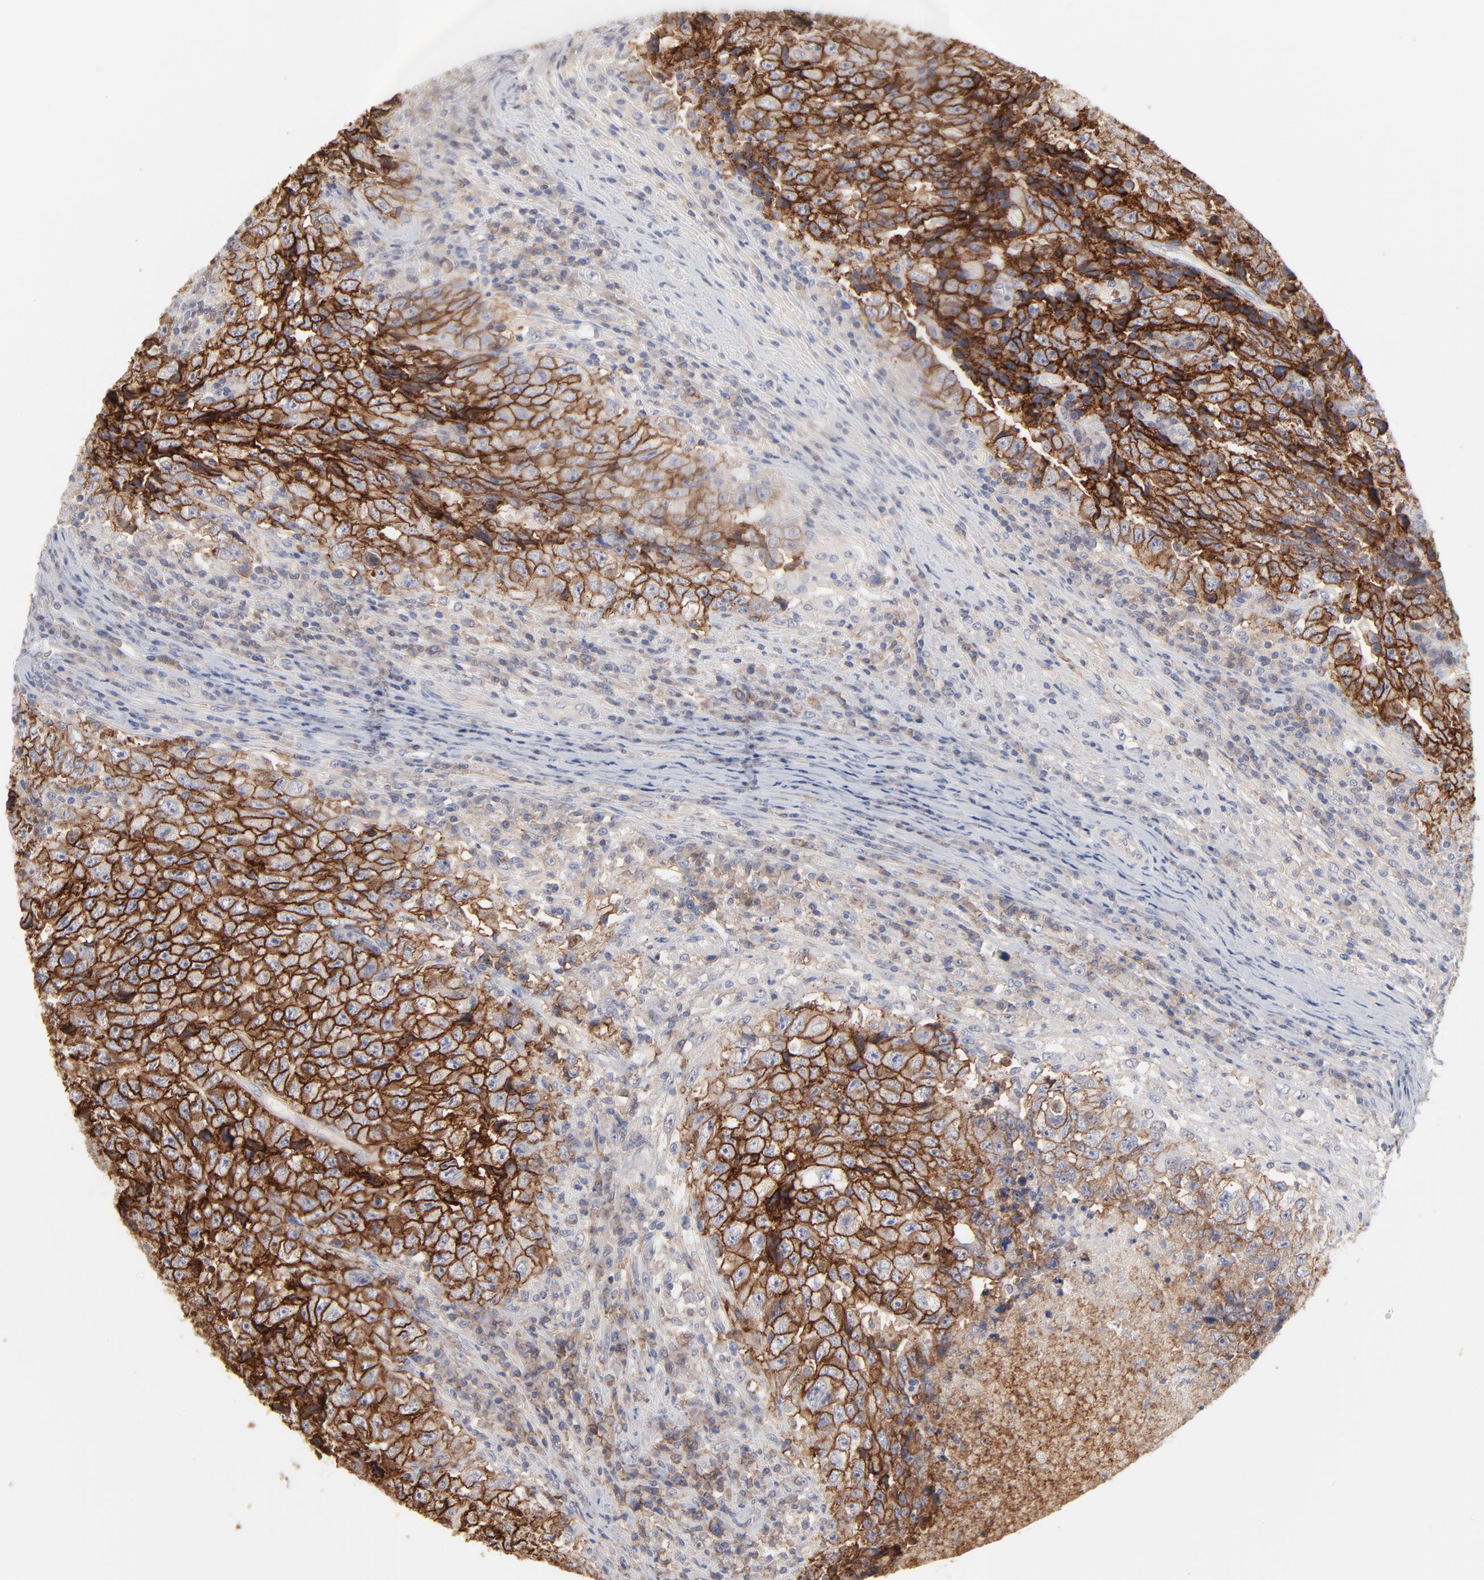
{"staining": {"intensity": "strong", "quantity": ">75%", "location": "cytoplasmic/membranous"}, "tissue": "testis cancer", "cell_type": "Tumor cells", "image_type": "cancer", "snomed": [{"axis": "morphology", "description": "Necrosis, NOS"}, {"axis": "morphology", "description": "Carcinoma, Embryonal, NOS"}, {"axis": "topography", "description": "Testis"}], "caption": "Tumor cells display high levels of strong cytoplasmic/membranous positivity in about >75% of cells in human testis cancer (embryonal carcinoma). The staining was performed using DAB (3,3'-diaminobenzidine), with brown indicating positive protein expression. Nuclei are stained blue with hematoxylin.", "gene": "SLC16A1", "patient": {"sex": "male", "age": 19}}